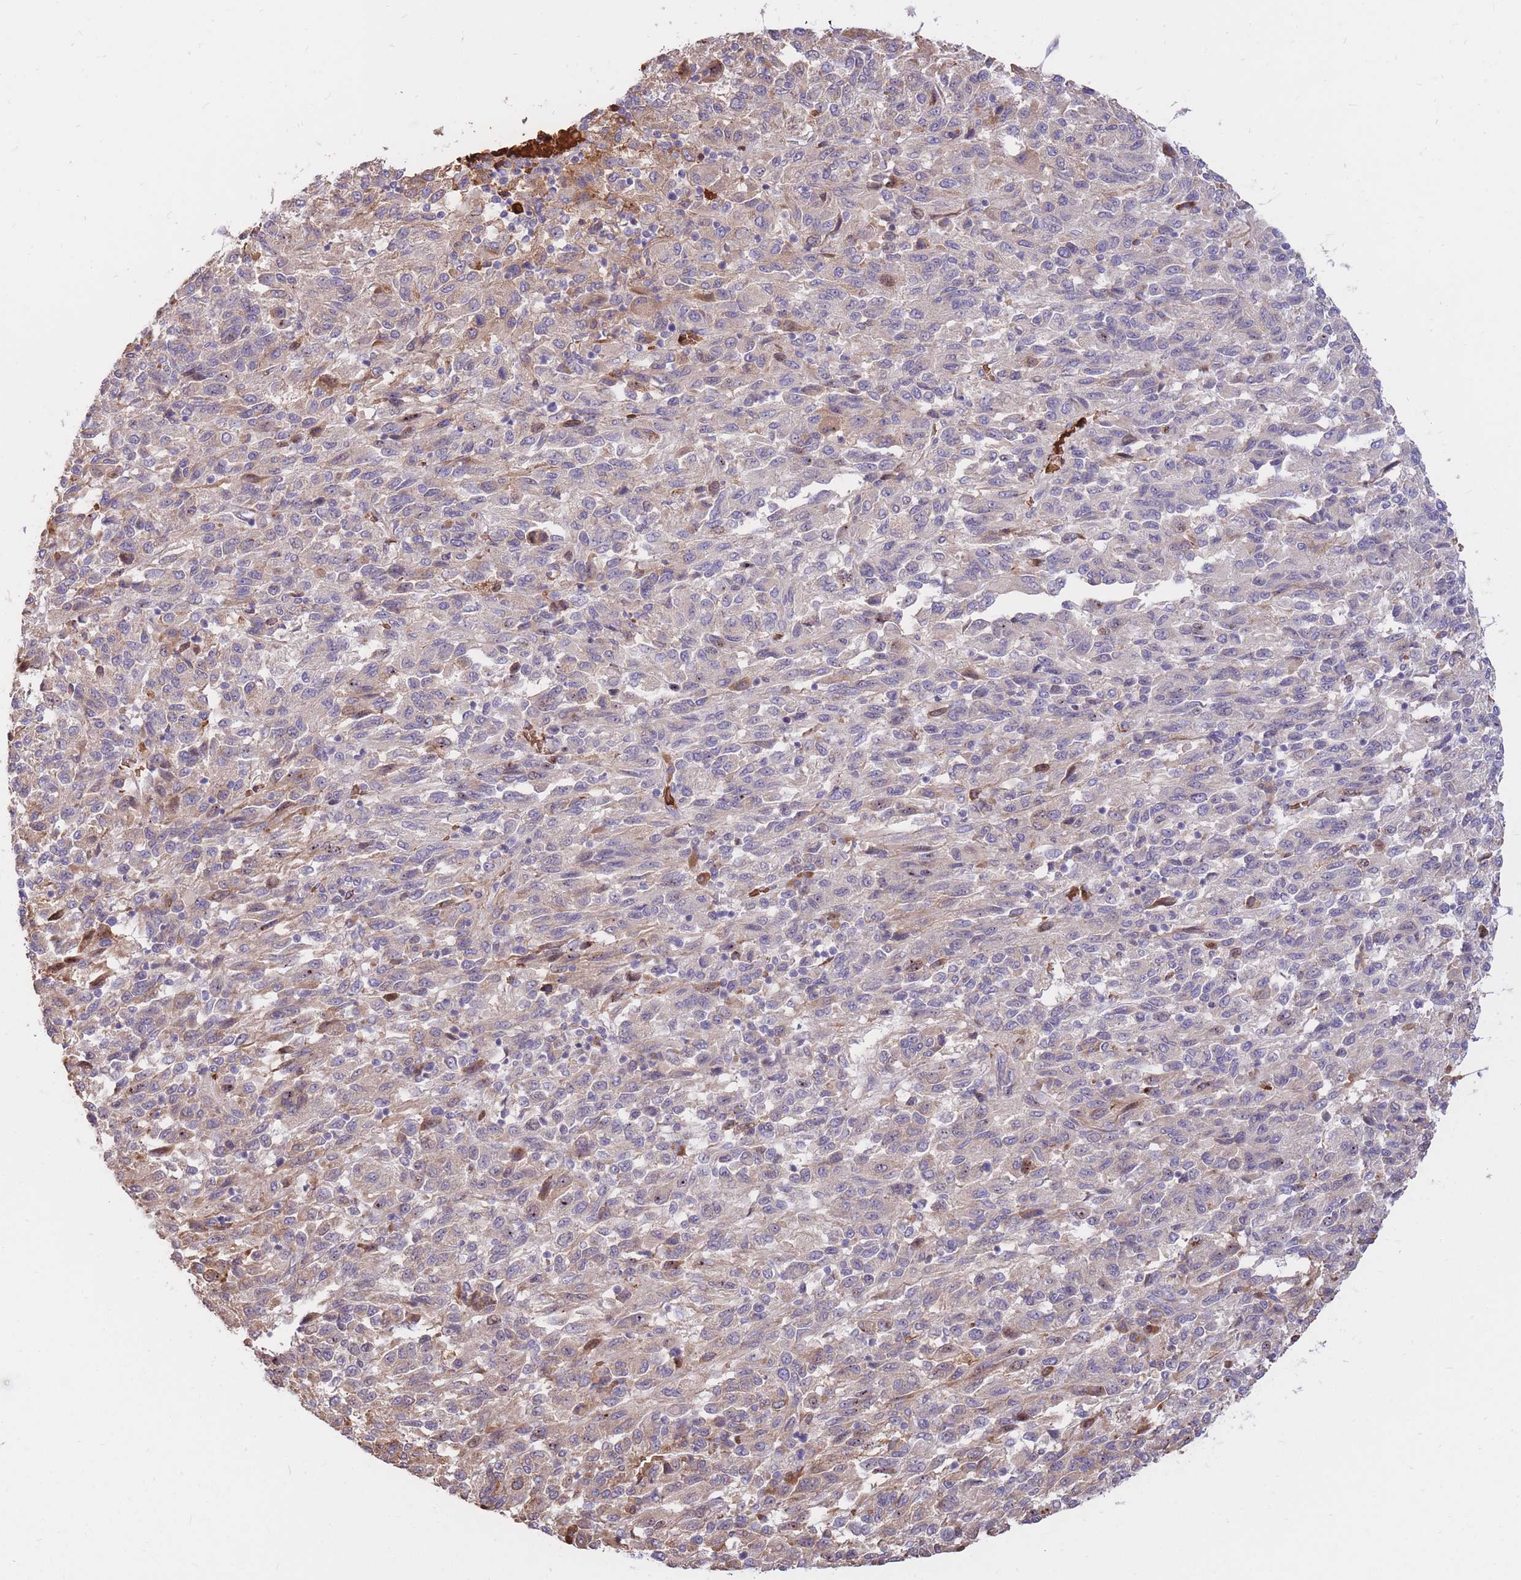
{"staining": {"intensity": "weak", "quantity": "<25%", "location": "cytoplasmic/membranous"}, "tissue": "melanoma", "cell_type": "Tumor cells", "image_type": "cancer", "snomed": [{"axis": "morphology", "description": "Malignant melanoma, Metastatic site"}, {"axis": "topography", "description": "Lung"}], "caption": "Immunohistochemistry (IHC) micrograph of melanoma stained for a protein (brown), which exhibits no expression in tumor cells.", "gene": "ATP10D", "patient": {"sex": "male", "age": 64}}